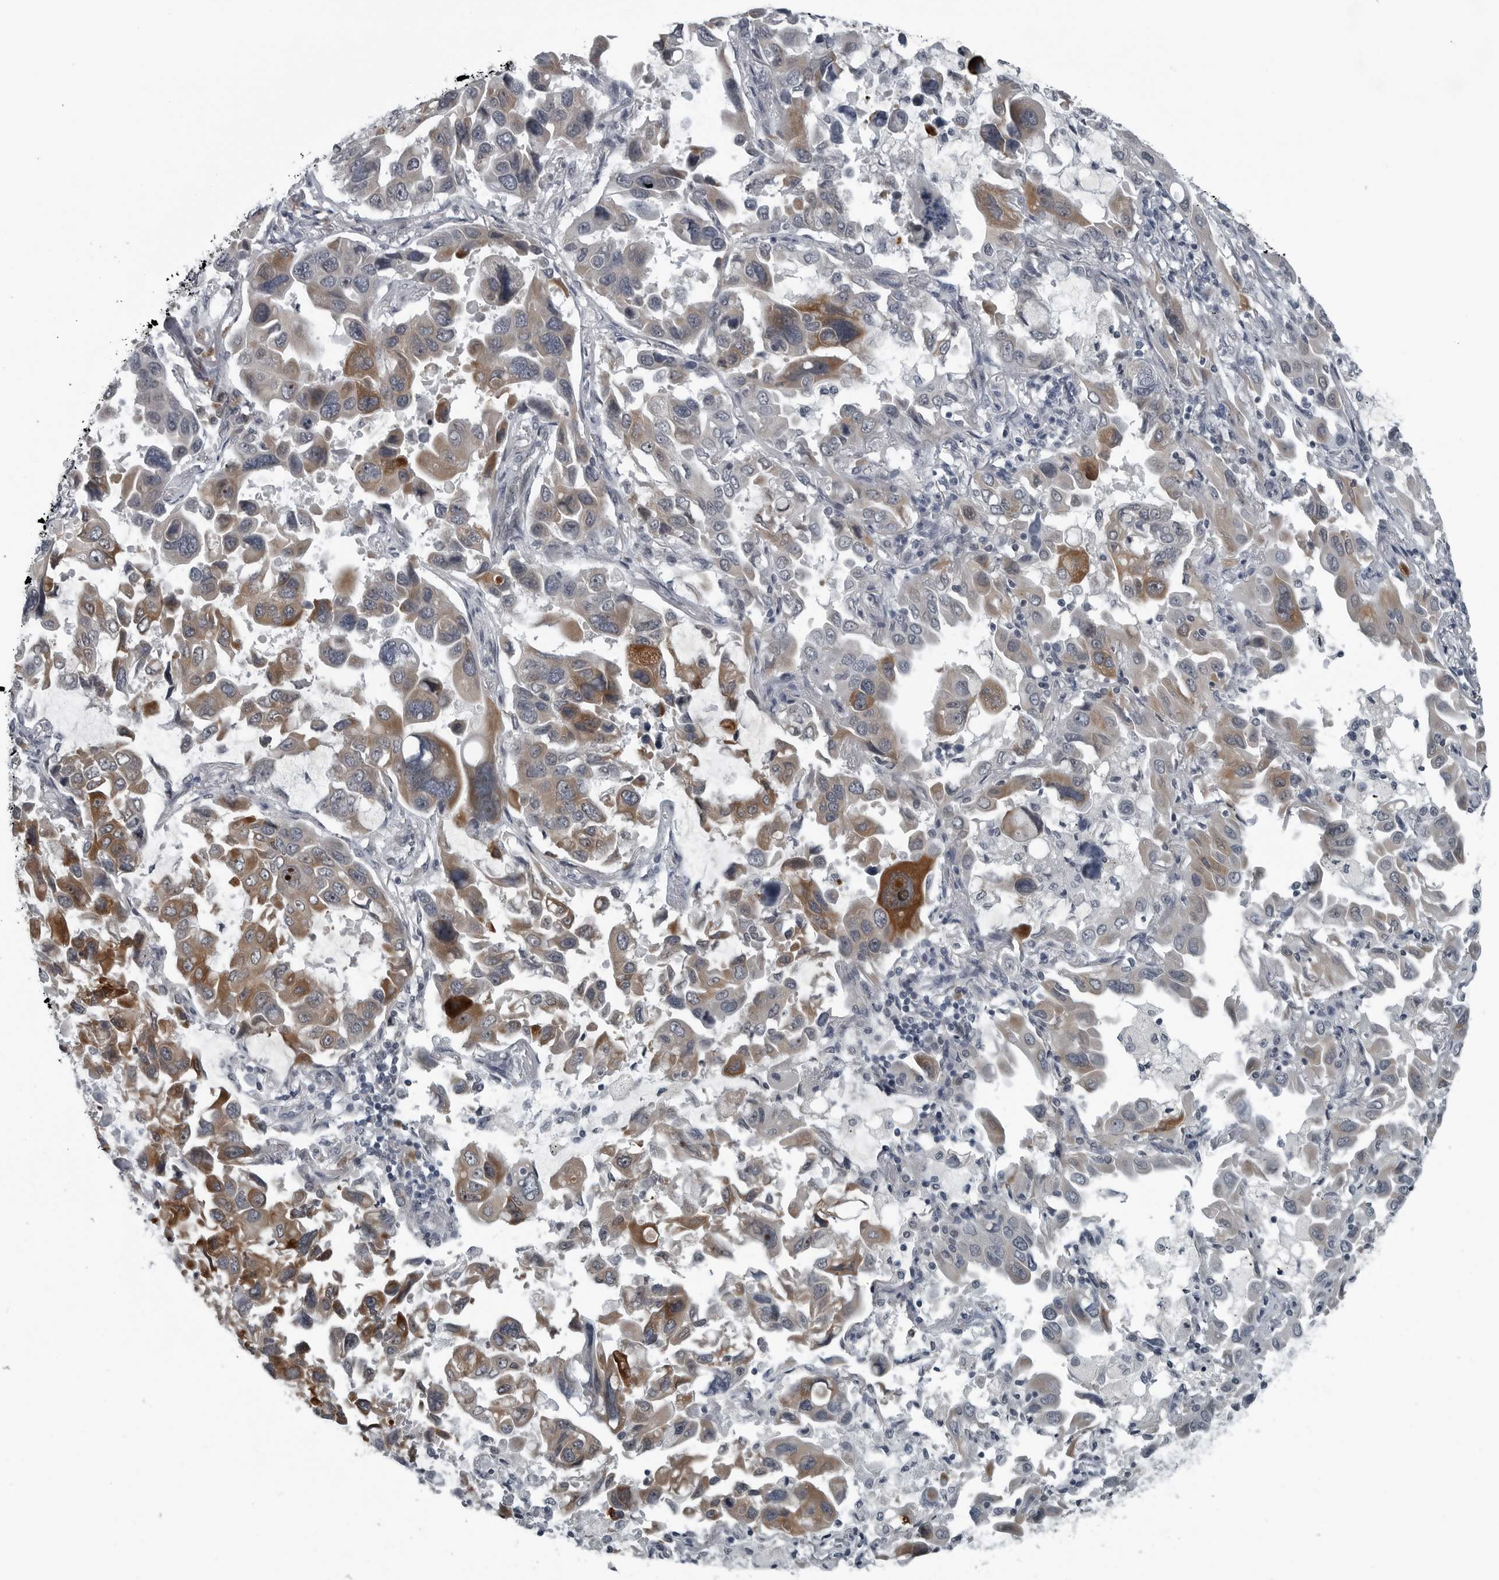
{"staining": {"intensity": "moderate", "quantity": "25%-75%", "location": "cytoplasmic/membranous"}, "tissue": "lung cancer", "cell_type": "Tumor cells", "image_type": "cancer", "snomed": [{"axis": "morphology", "description": "Adenocarcinoma, NOS"}, {"axis": "topography", "description": "Lung"}], "caption": "The image displays staining of lung adenocarcinoma, revealing moderate cytoplasmic/membranous protein positivity (brown color) within tumor cells.", "gene": "DNAAF11", "patient": {"sex": "male", "age": 64}}